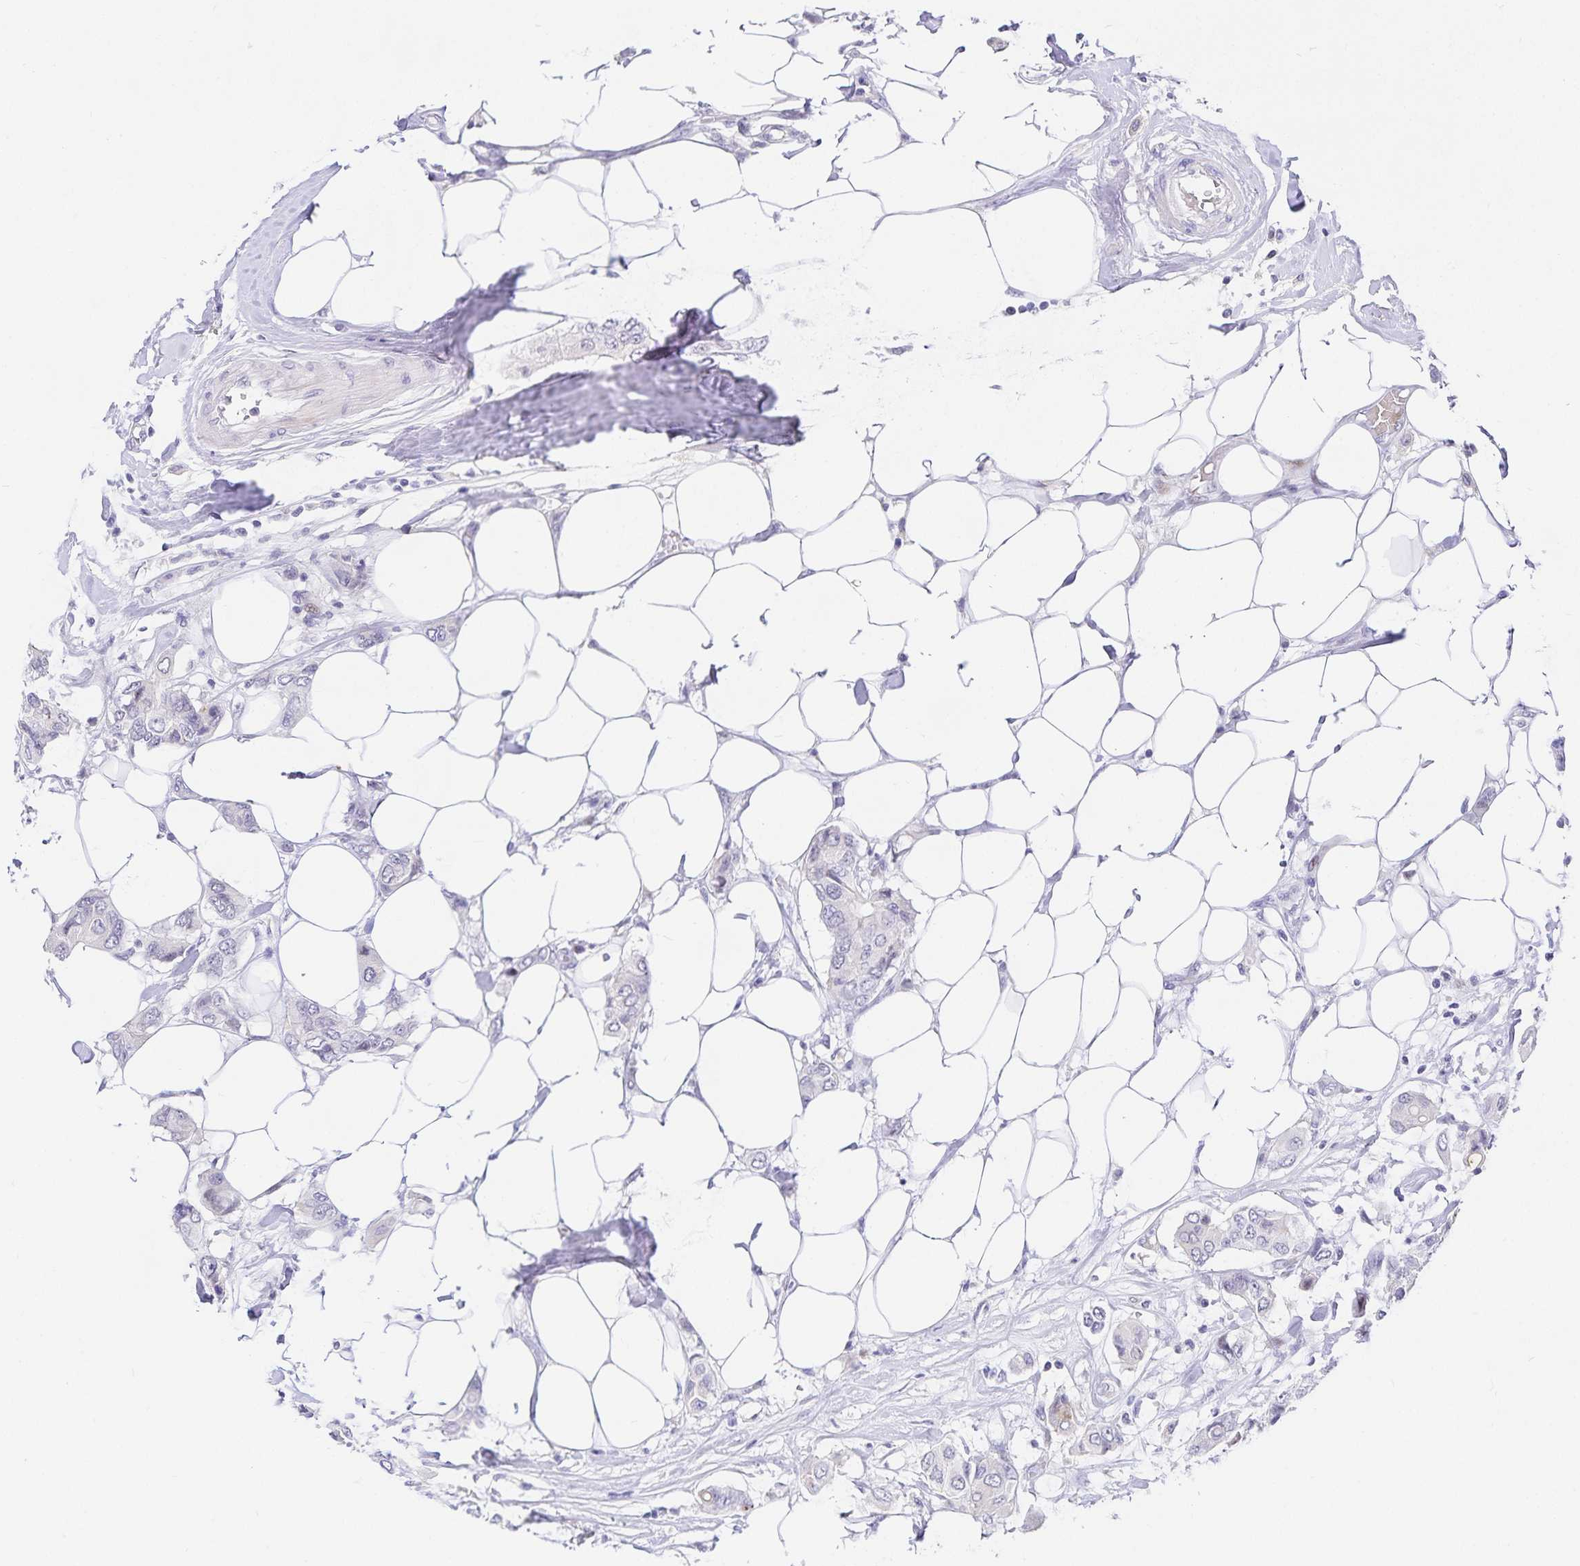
{"staining": {"intensity": "negative", "quantity": "none", "location": "none"}, "tissue": "breast cancer", "cell_type": "Tumor cells", "image_type": "cancer", "snomed": [{"axis": "morphology", "description": "Lobular carcinoma"}, {"axis": "topography", "description": "Breast"}], "caption": "This is an immunohistochemistry histopathology image of breast cancer. There is no expression in tumor cells.", "gene": "KBTBD13", "patient": {"sex": "female", "age": 51}}